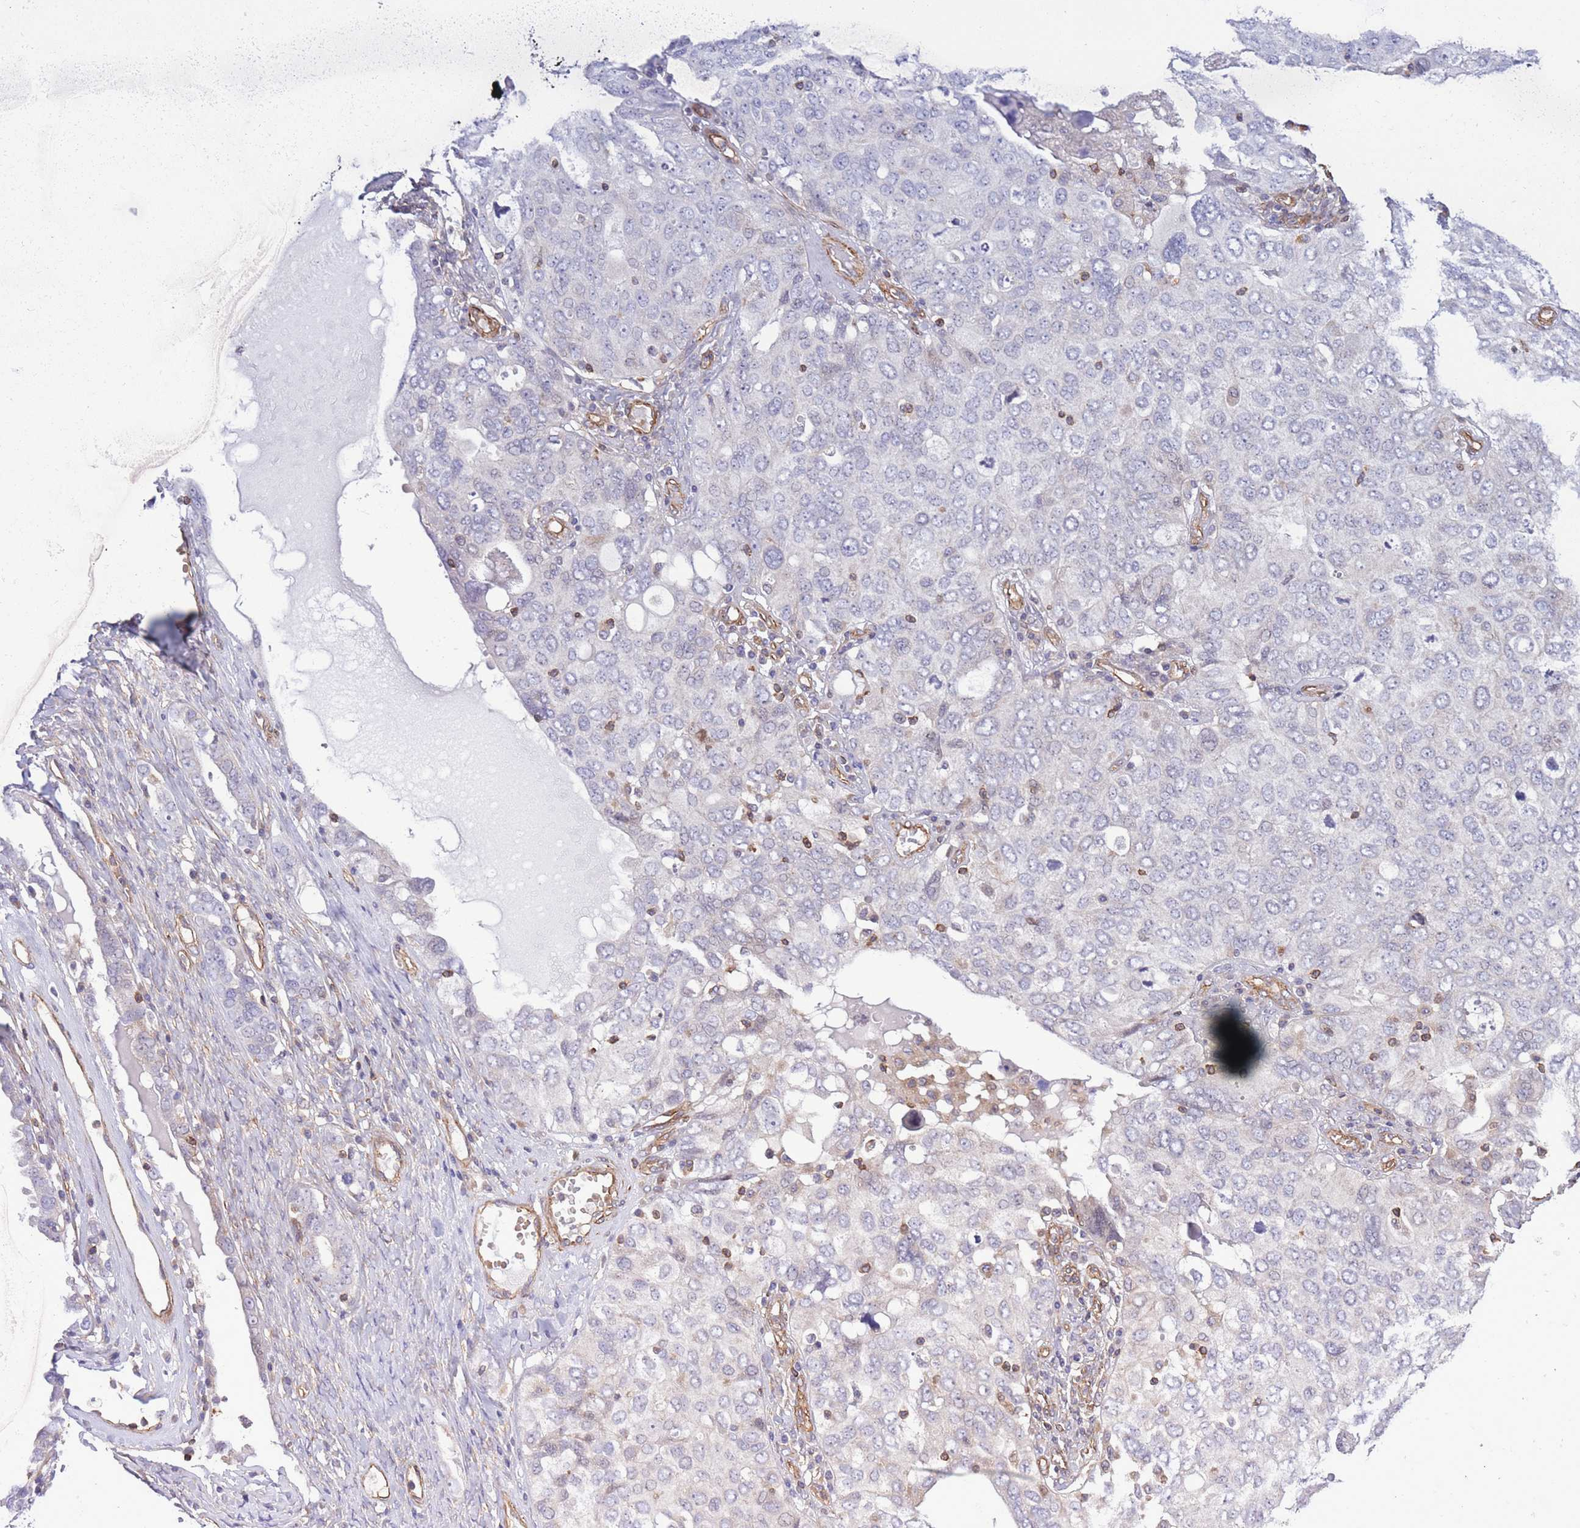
{"staining": {"intensity": "negative", "quantity": "none", "location": "none"}, "tissue": "ovarian cancer", "cell_type": "Tumor cells", "image_type": "cancer", "snomed": [{"axis": "morphology", "description": "Carcinoma, endometroid"}, {"axis": "topography", "description": "Ovary"}], "caption": "There is no significant expression in tumor cells of ovarian cancer.", "gene": "CDC25B", "patient": {"sex": "female", "age": 62}}